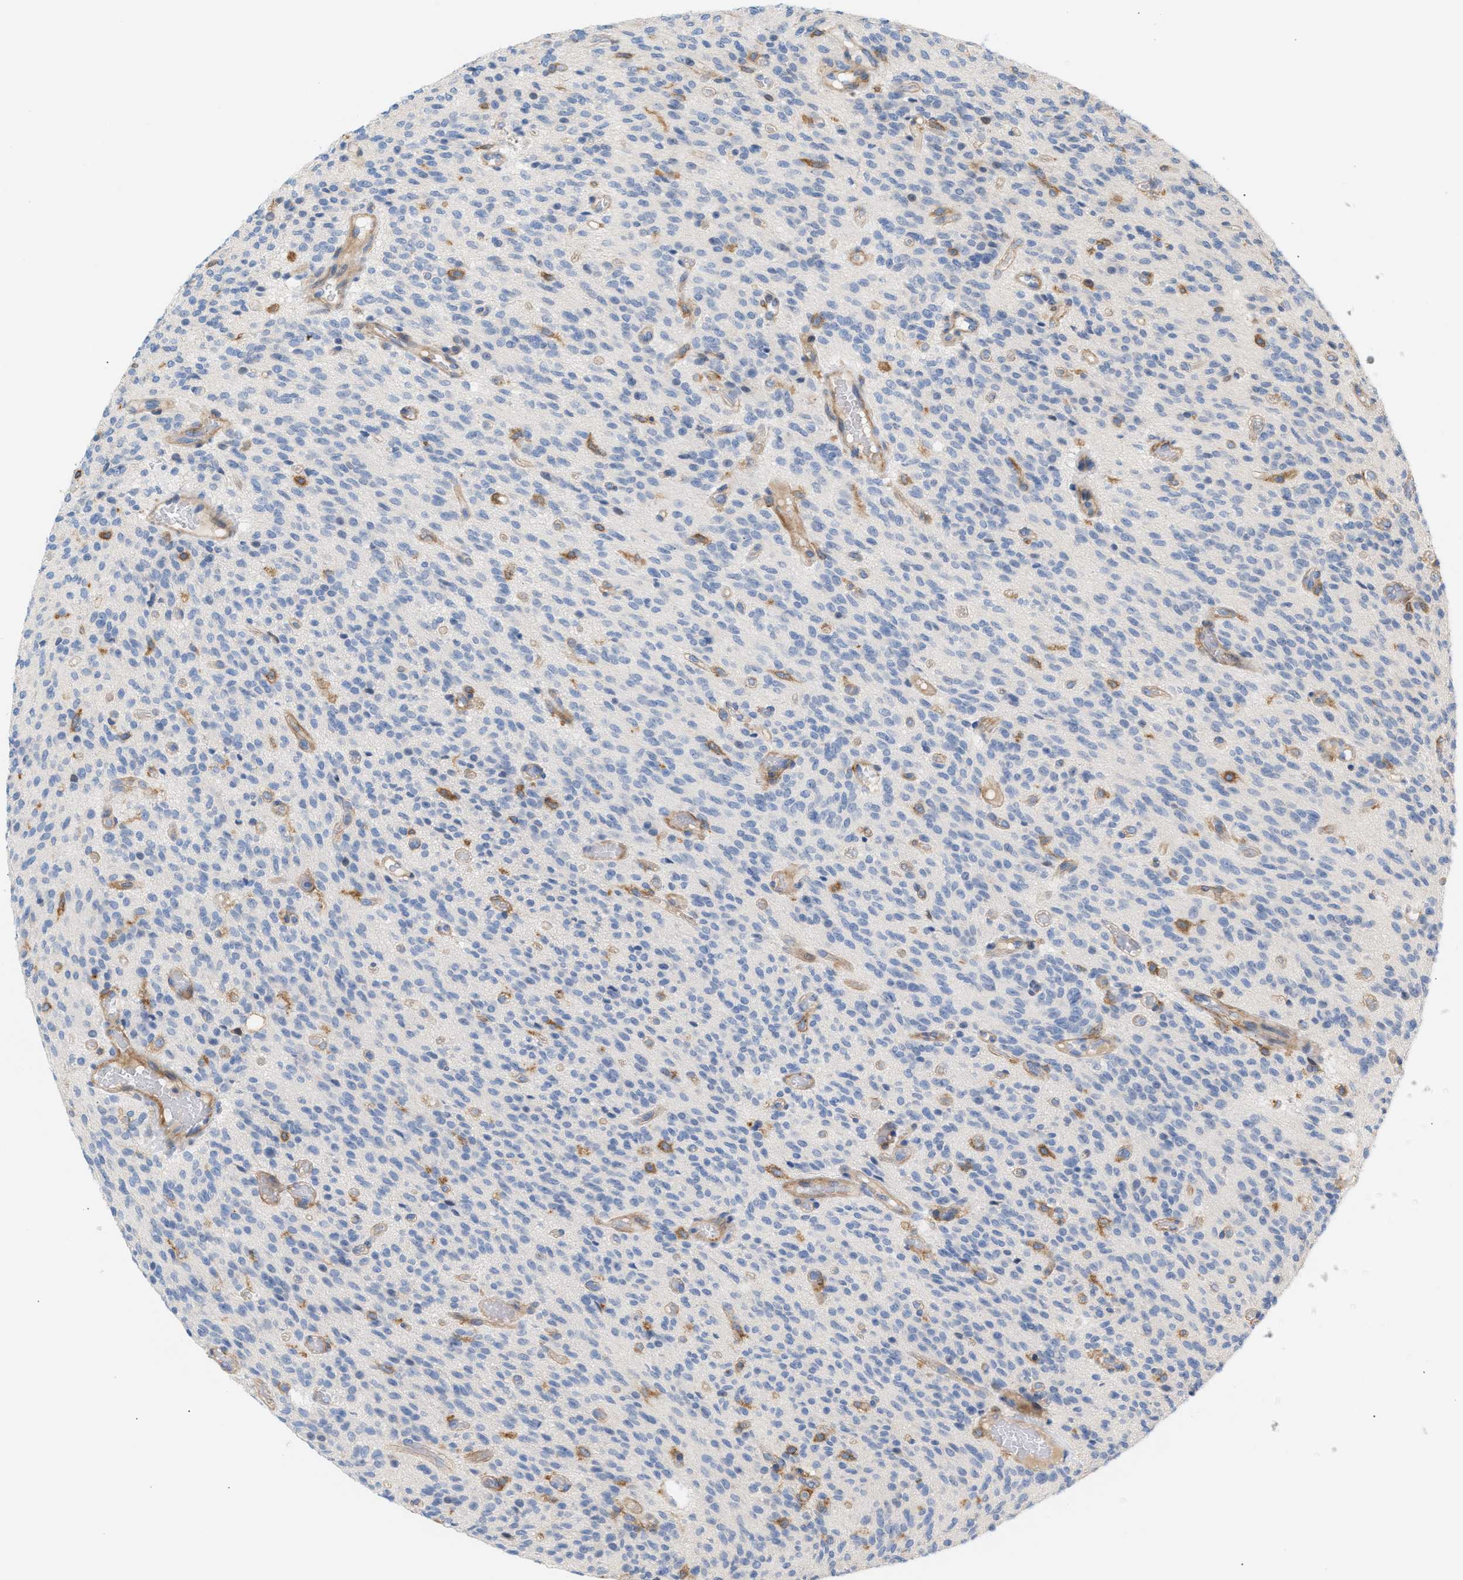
{"staining": {"intensity": "negative", "quantity": "none", "location": "none"}, "tissue": "glioma", "cell_type": "Tumor cells", "image_type": "cancer", "snomed": [{"axis": "morphology", "description": "Glioma, malignant, High grade"}, {"axis": "topography", "description": "Brain"}], "caption": "Immunohistochemical staining of malignant high-grade glioma reveals no significant positivity in tumor cells.", "gene": "LRCH1", "patient": {"sex": "male", "age": 34}}